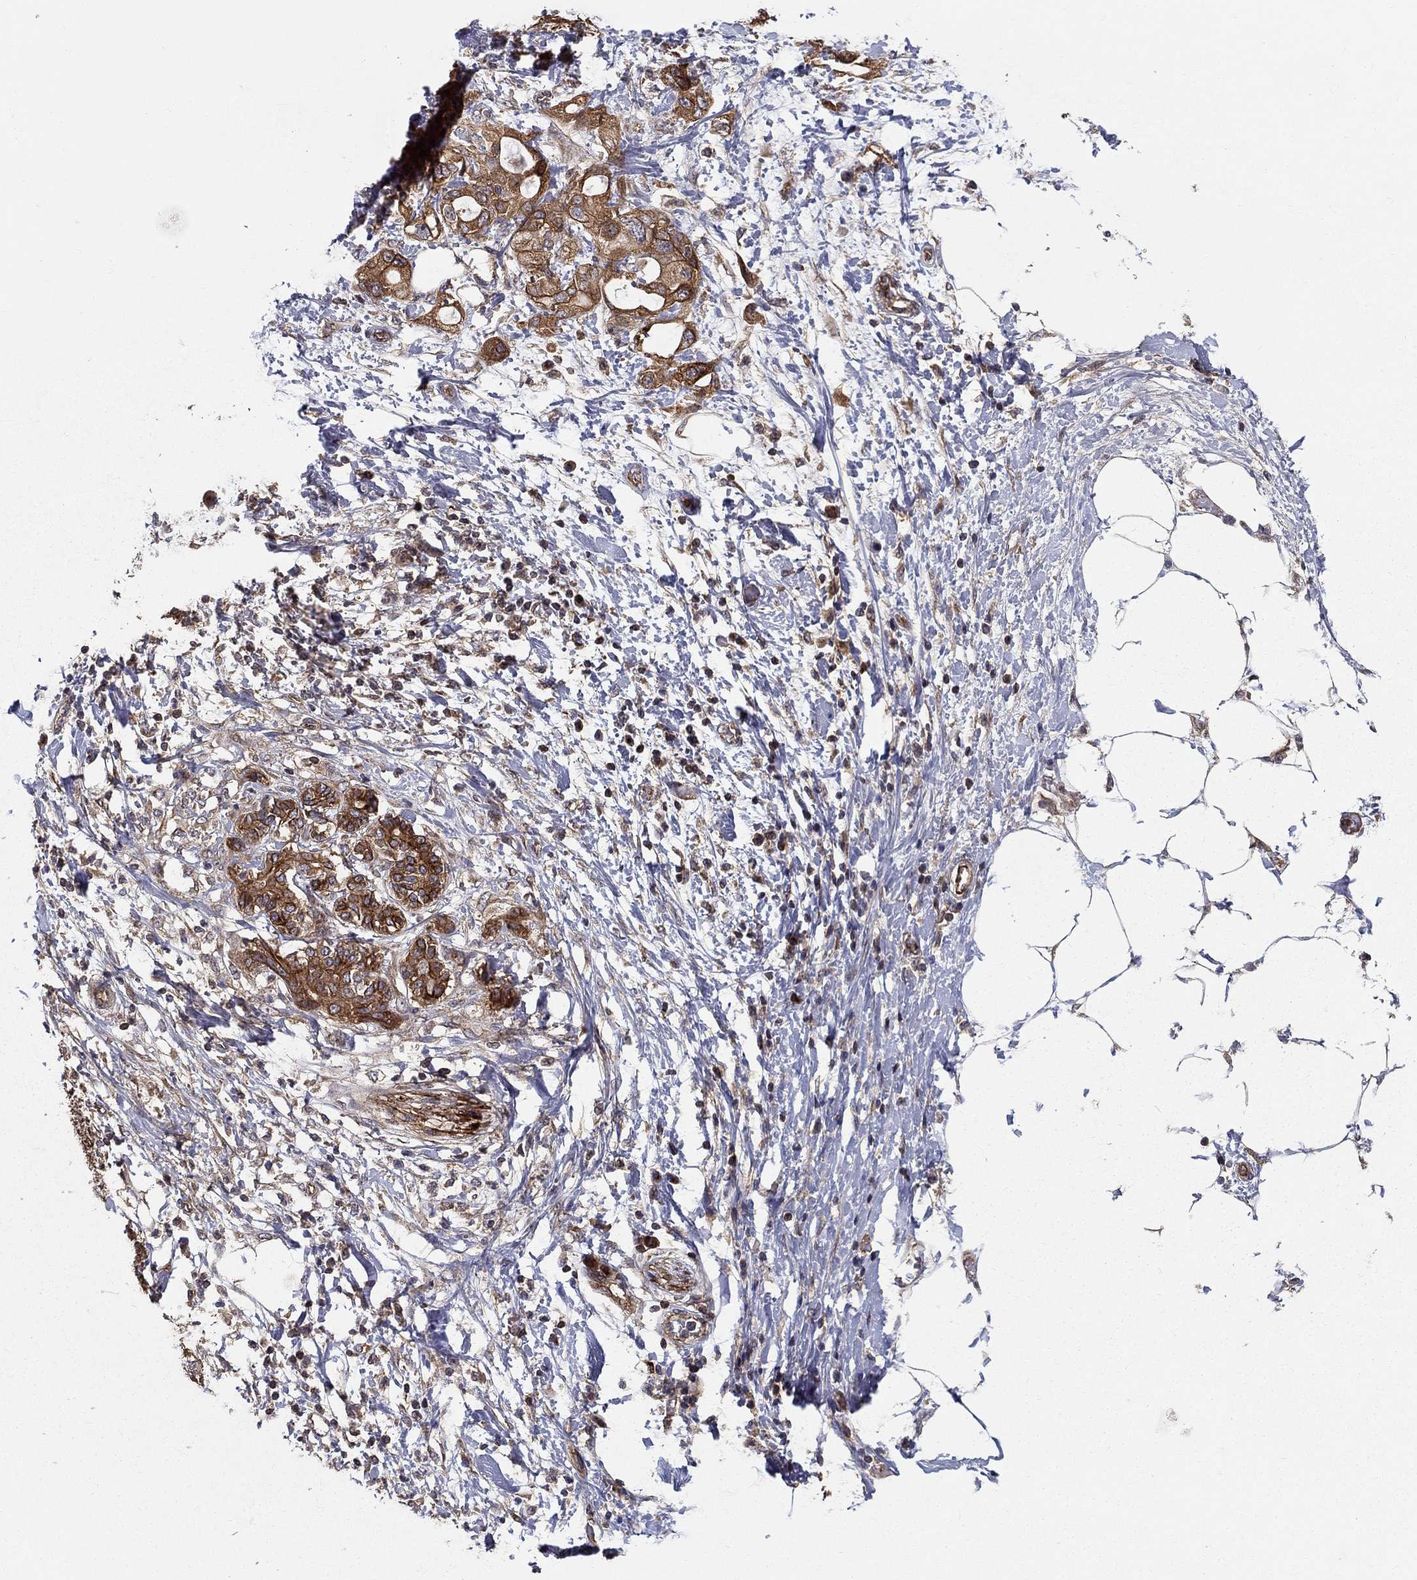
{"staining": {"intensity": "strong", "quantity": "25%-75%", "location": "cytoplasmic/membranous,nuclear"}, "tissue": "pancreatic cancer", "cell_type": "Tumor cells", "image_type": "cancer", "snomed": [{"axis": "morphology", "description": "Adenocarcinoma, NOS"}, {"axis": "topography", "description": "Pancreas"}], "caption": "This photomicrograph exhibits immunohistochemistry (IHC) staining of adenocarcinoma (pancreatic), with high strong cytoplasmic/membranous and nuclear expression in about 25%-75% of tumor cells.", "gene": "BMERB1", "patient": {"sex": "female", "age": 56}}